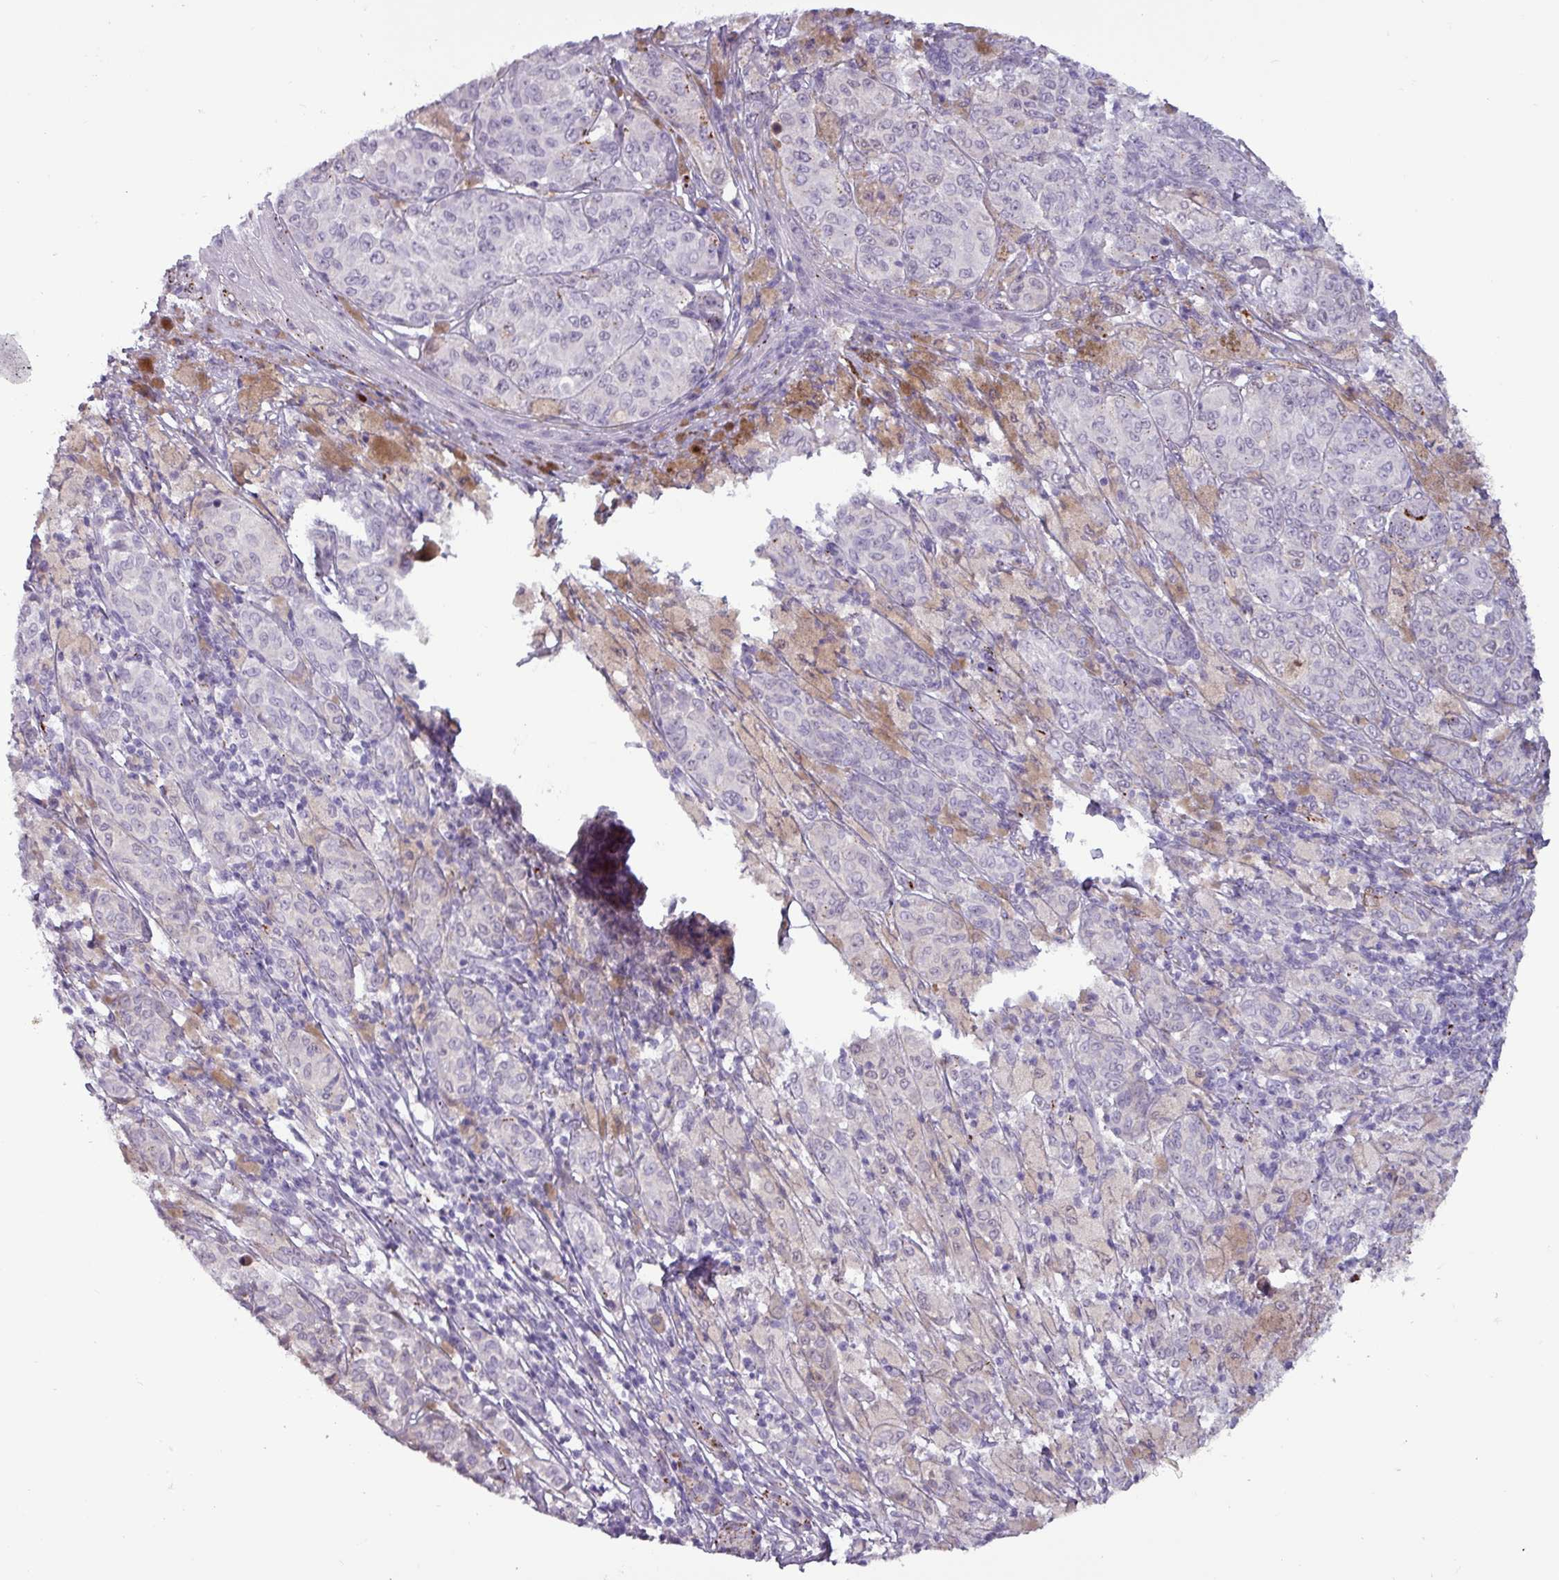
{"staining": {"intensity": "moderate", "quantity": "<25%", "location": "cytoplasmic/membranous"}, "tissue": "melanoma", "cell_type": "Tumor cells", "image_type": "cancer", "snomed": [{"axis": "morphology", "description": "Malignant melanoma, NOS"}, {"axis": "topography", "description": "Skin"}], "caption": "DAB immunohistochemical staining of malignant melanoma exhibits moderate cytoplasmic/membranous protein positivity in about <25% of tumor cells. The staining is performed using DAB brown chromogen to label protein expression. The nuclei are counter-stained blue using hematoxylin.", "gene": "PLIN2", "patient": {"sex": "male", "age": 42}}